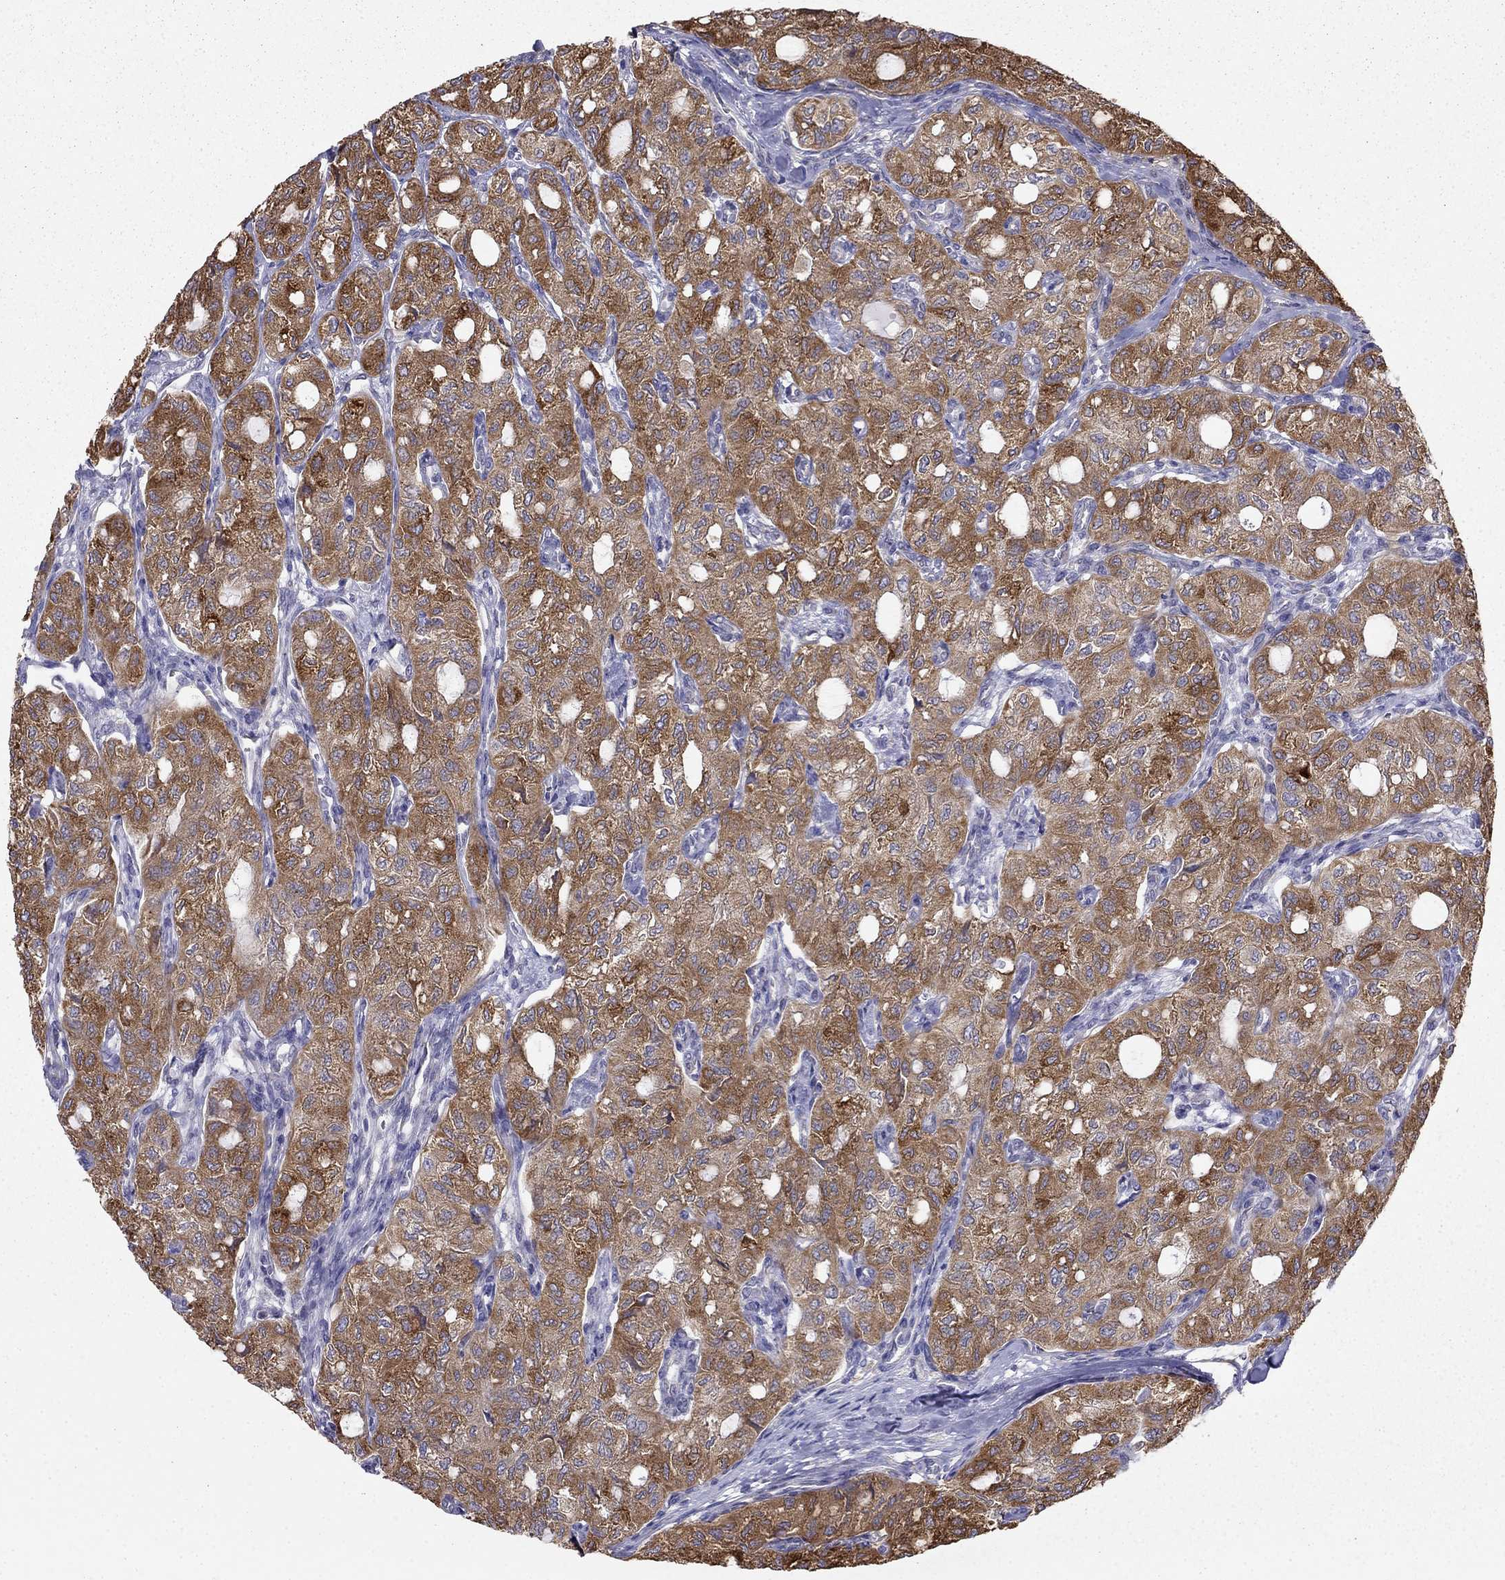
{"staining": {"intensity": "strong", "quantity": ">75%", "location": "cytoplasmic/membranous"}, "tissue": "thyroid cancer", "cell_type": "Tumor cells", "image_type": "cancer", "snomed": [{"axis": "morphology", "description": "Follicular adenoma carcinoma, NOS"}, {"axis": "topography", "description": "Thyroid gland"}], "caption": "Strong cytoplasmic/membranous expression for a protein is appreciated in approximately >75% of tumor cells of thyroid follicular adenoma carcinoma using IHC.", "gene": "LONRF2", "patient": {"sex": "male", "age": 75}}